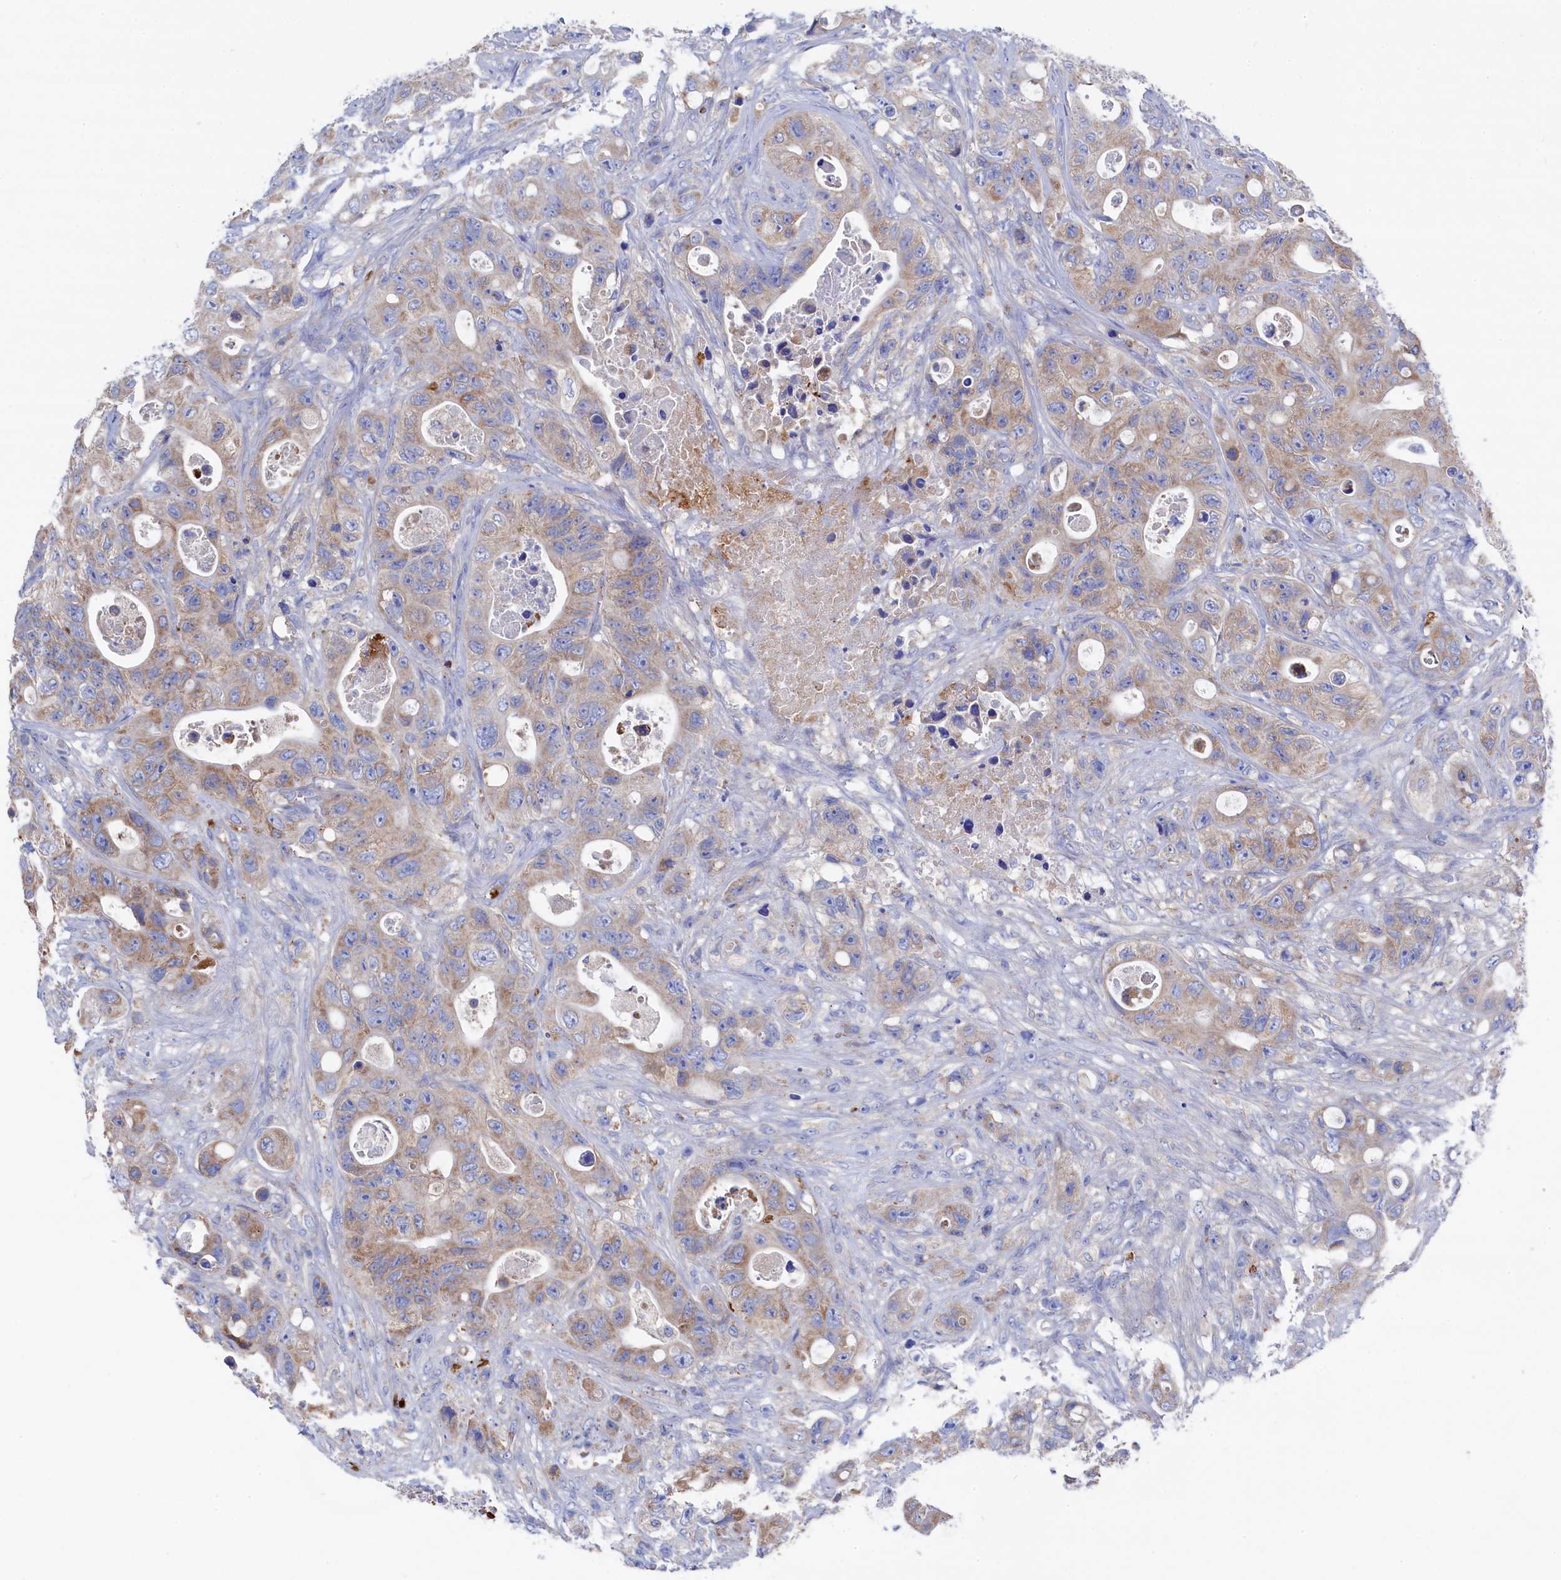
{"staining": {"intensity": "weak", "quantity": ">75%", "location": "cytoplasmic/membranous"}, "tissue": "colorectal cancer", "cell_type": "Tumor cells", "image_type": "cancer", "snomed": [{"axis": "morphology", "description": "Adenocarcinoma, NOS"}, {"axis": "topography", "description": "Colon"}], "caption": "Immunohistochemical staining of human colorectal cancer (adenocarcinoma) displays weak cytoplasmic/membranous protein positivity in approximately >75% of tumor cells.", "gene": "C12orf73", "patient": {"sex": "female", "age": 46}}